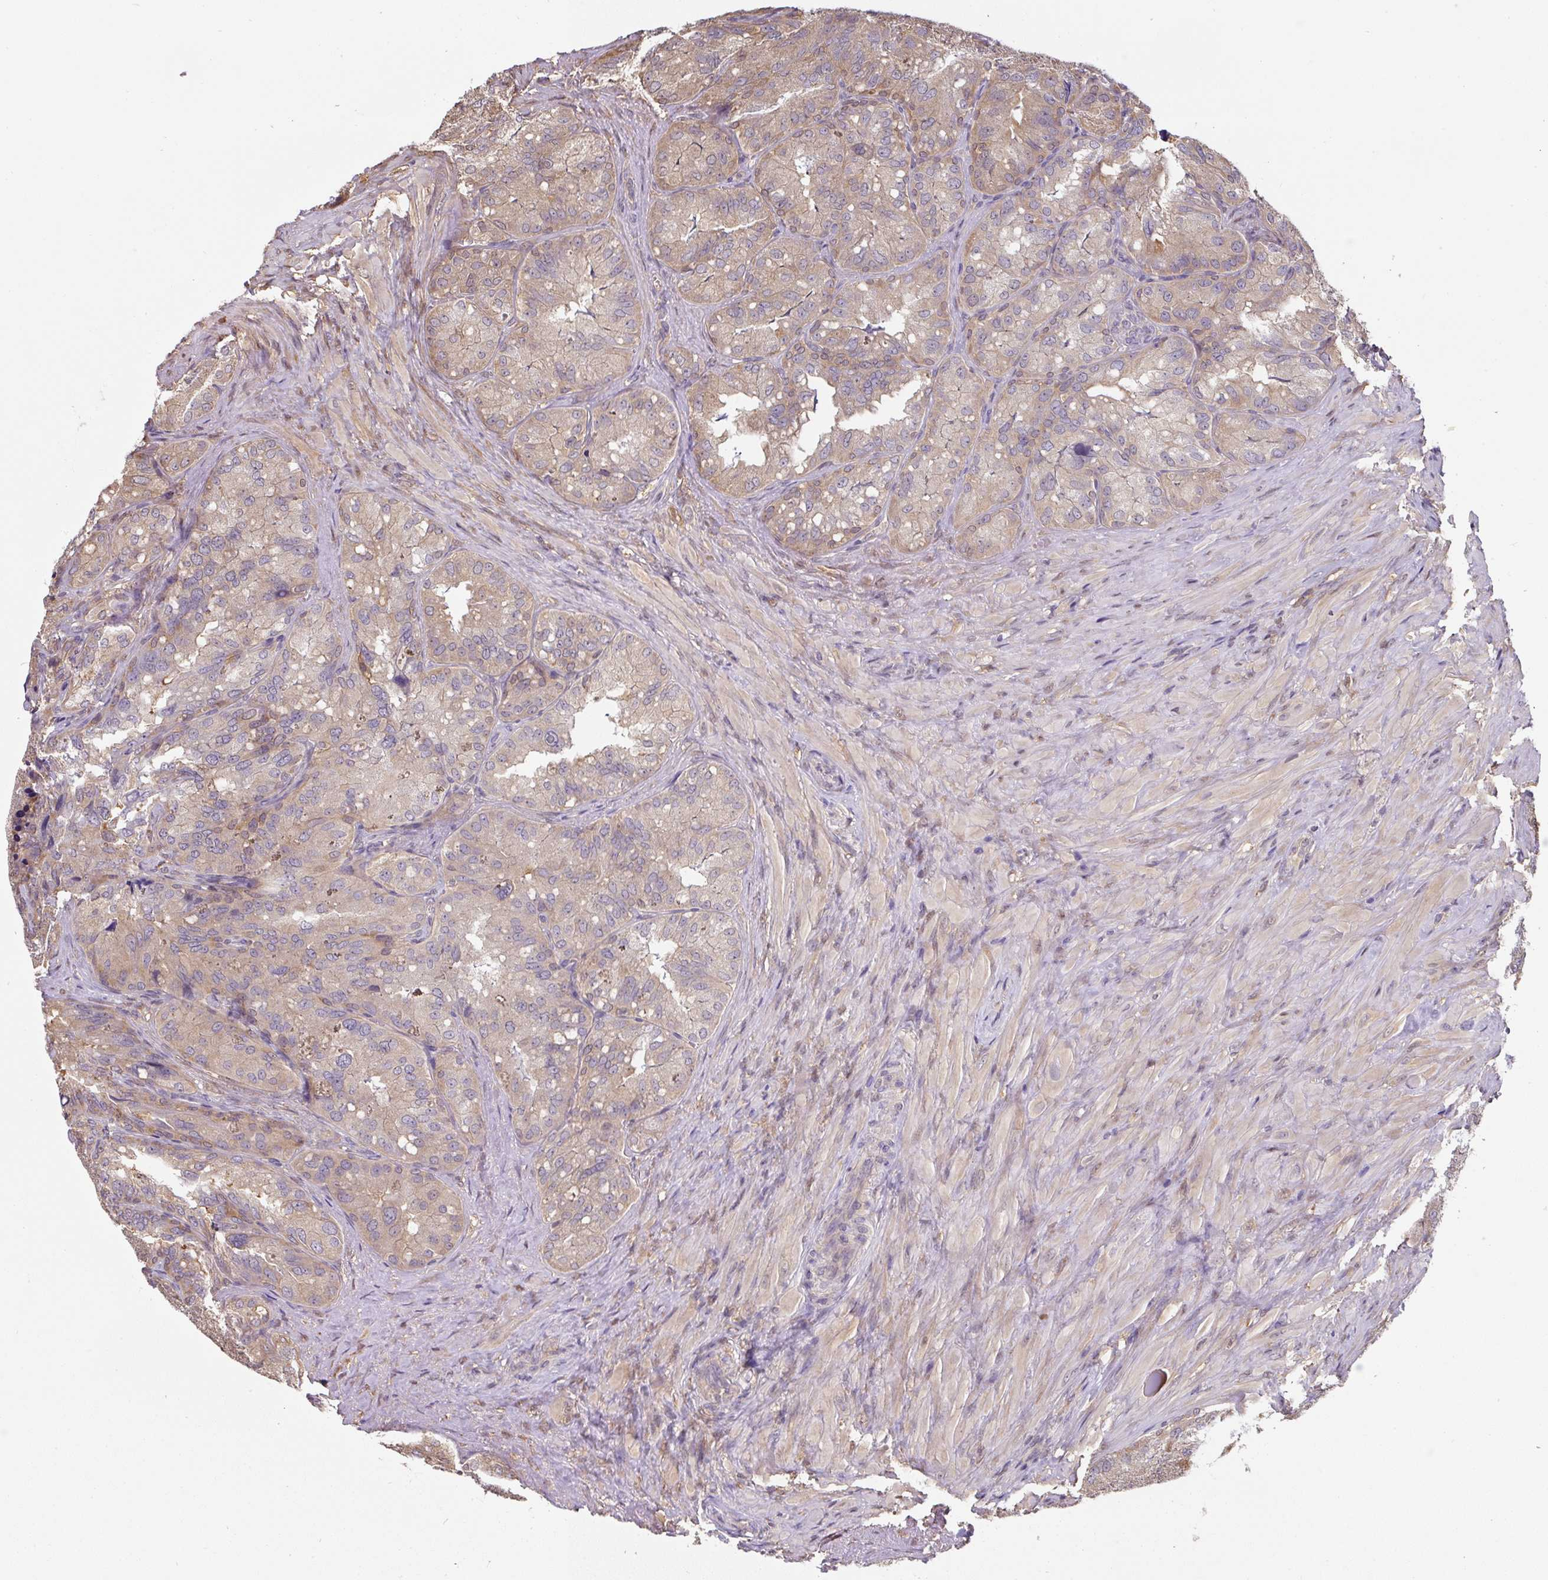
{"staining": {"intensity": "moderate", "quantity": "25%-75%", "location": "cytoplasmic/membranous"}, "tissue": "seminal vesicle", "cell_type": "Glandular cells", "image_type": "normal", "snomed": [{"axis": "morphology", "description": "Normal tissue, NOS"}, {"axis": "topography", "description": "Seminal veicle"}], "caption": "Immunohistochemistry micrograph of benign human seminal vesicle stained for a protein (brown), which displays medium levels of moderate cytoplasmic/membranous expression in approximately 25%-75% of glandular cells.", "gene": "ST13", "patient": {"sex": "male", "age": 69}}